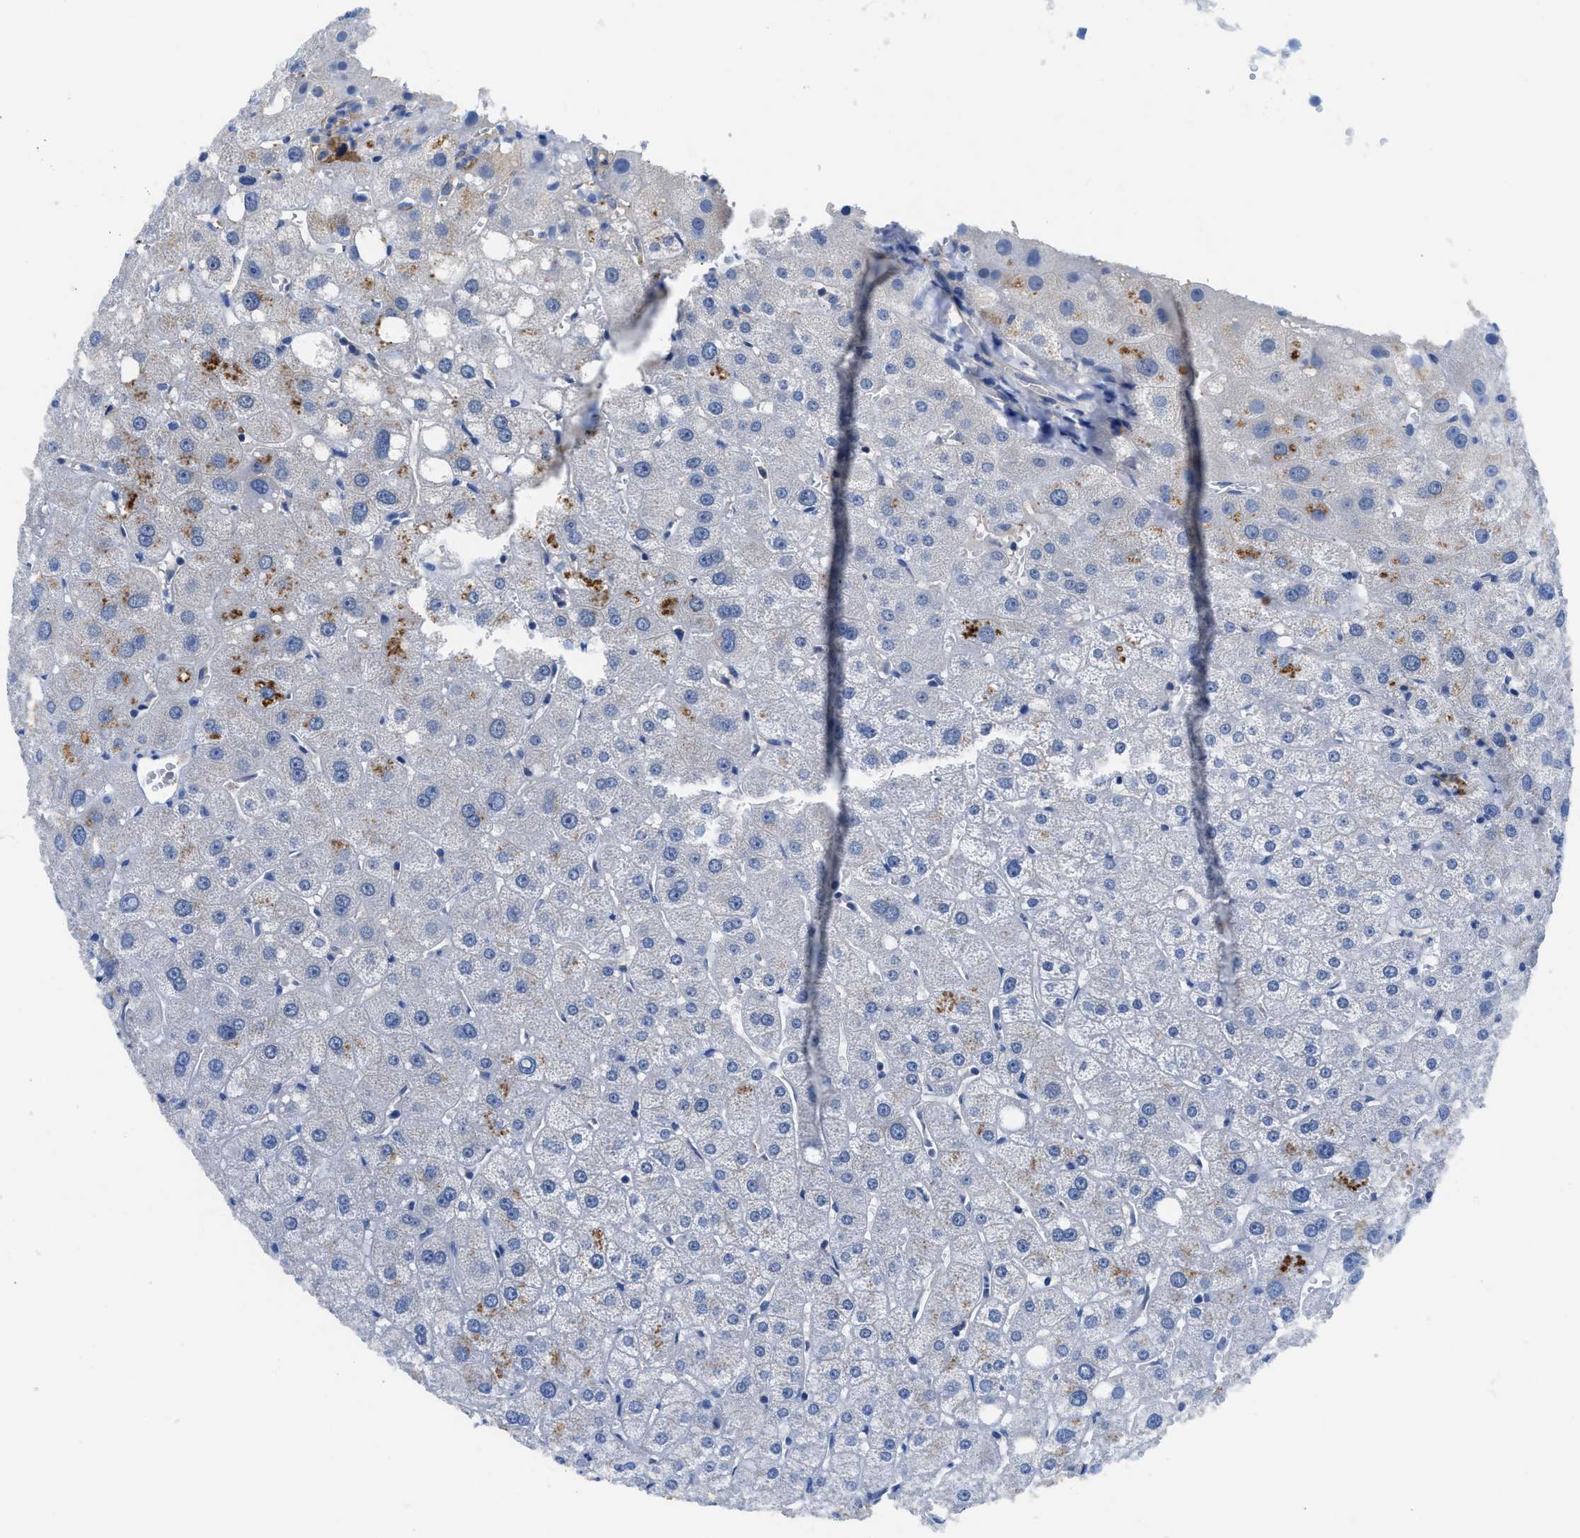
{"staining": {"intensity": "negative", "quantity": "none", "location": "none"}, "tissue": "liver", "cell_type": "Cholangiocytes", "image_type": "normal", "snomed": [{"axis": "morphology", "description": "Normal tissue, NOS"}, {"axis": "topography", "description": "Liver"}], "caption": "Immunohistochemistry (IHC) image of unremarkable liver: human liver stained with DAB (3,3'-diaminobenzidine) demonstrates no significant protein positivity in cholangiocytes.", "gene": "SLC10A6", "patient": {"sex": "male", "age": 73}}